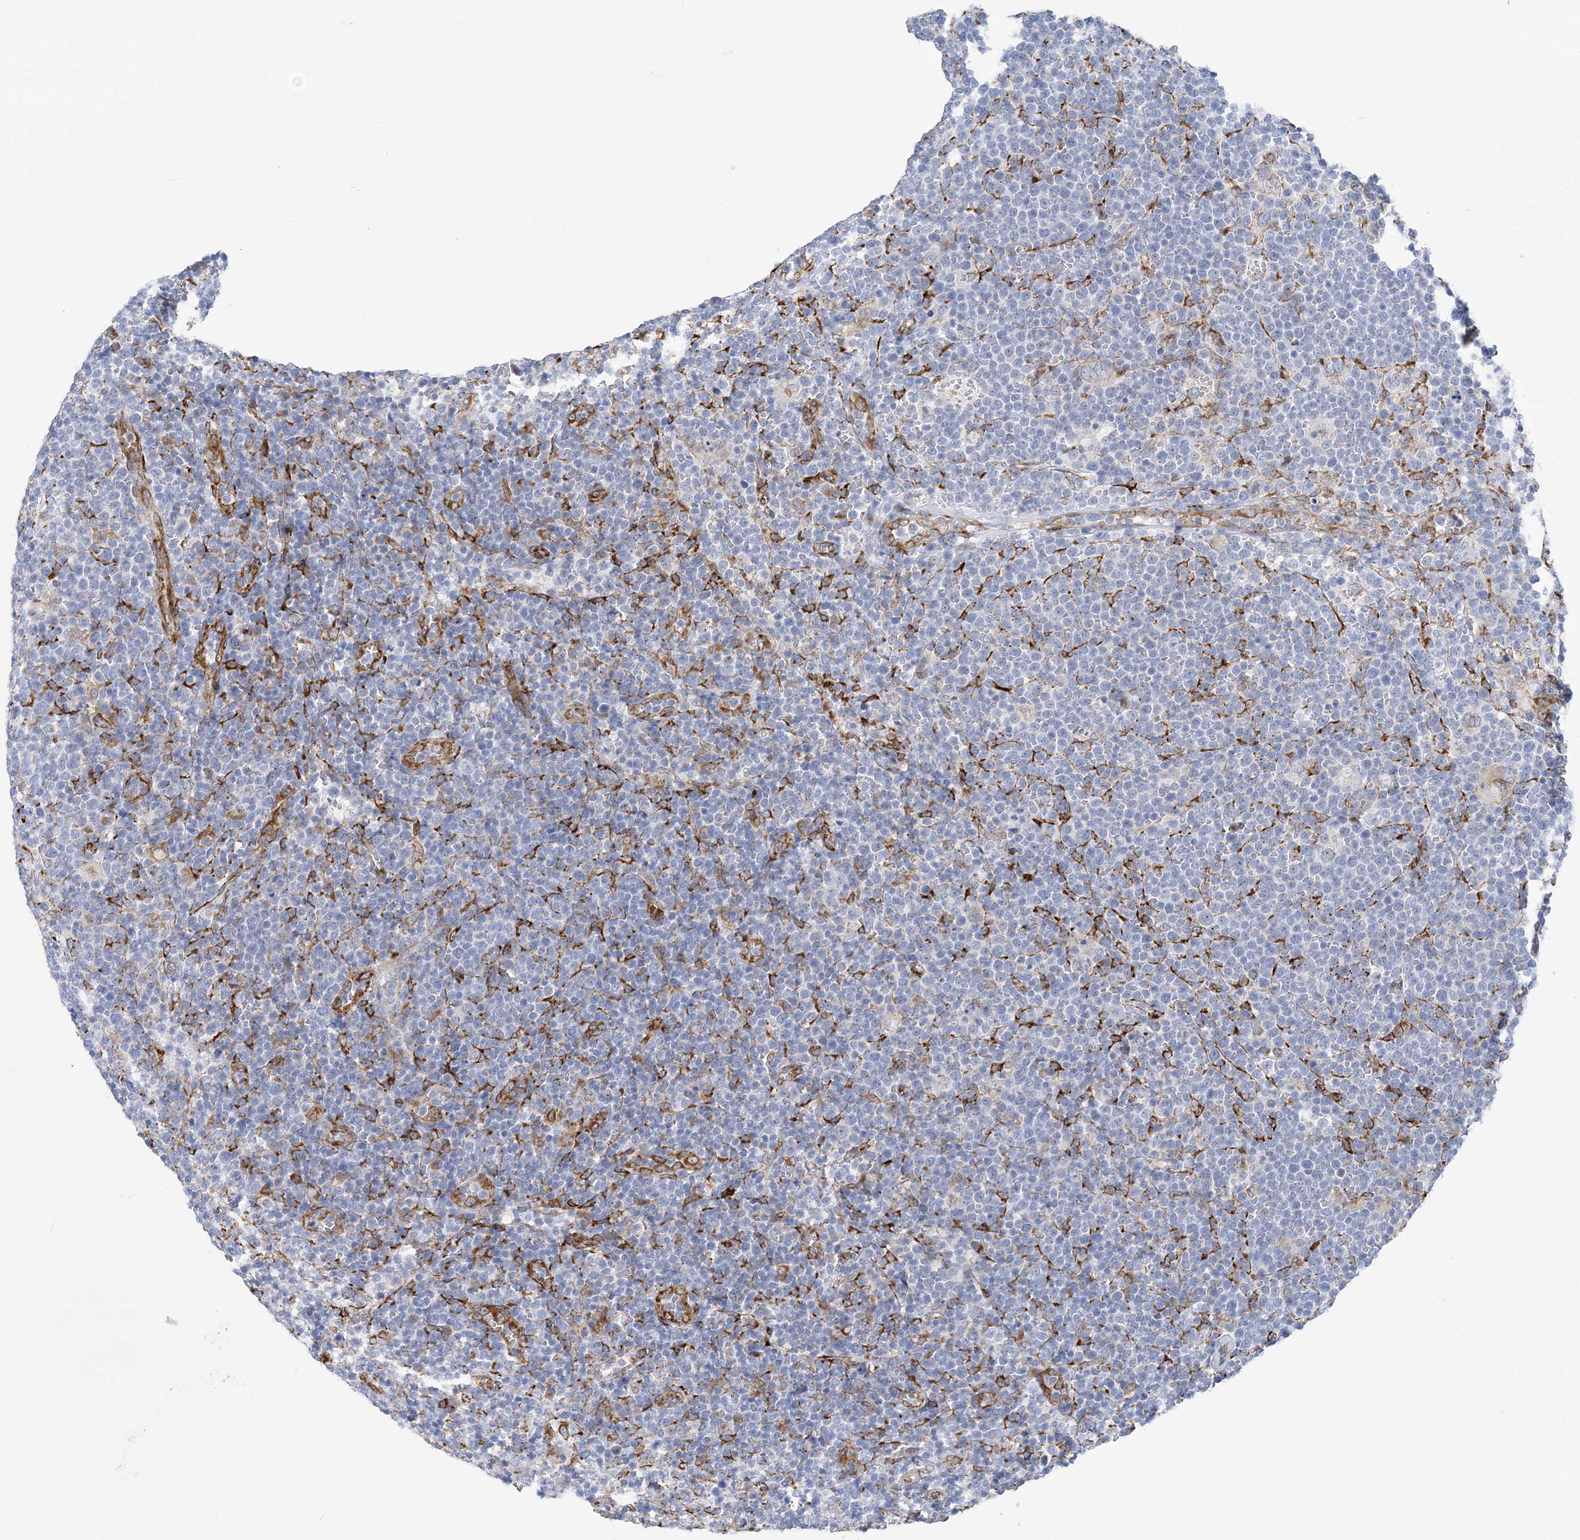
{"staining": {"intensity": "negative", "quantity": "none", "location": "none"}, "tissue": "lymphoma", "cell_type": "Tumor cells", "image_type": "cancer", "snomed": [{"axis": "morphology", "description": "Malignant lymphoma, non-Hodgkin's type, High grade"}, {"axis": "topography", "description": "Lymph node"}], "caption": "High power microscopy micrograph of an immunohistochemistry (IHC) image of lymphoma, revealing no significant expression in tumor cells.", "gene": "PLEKHG4B", "patient": {"sex": "male", "age": 61}}